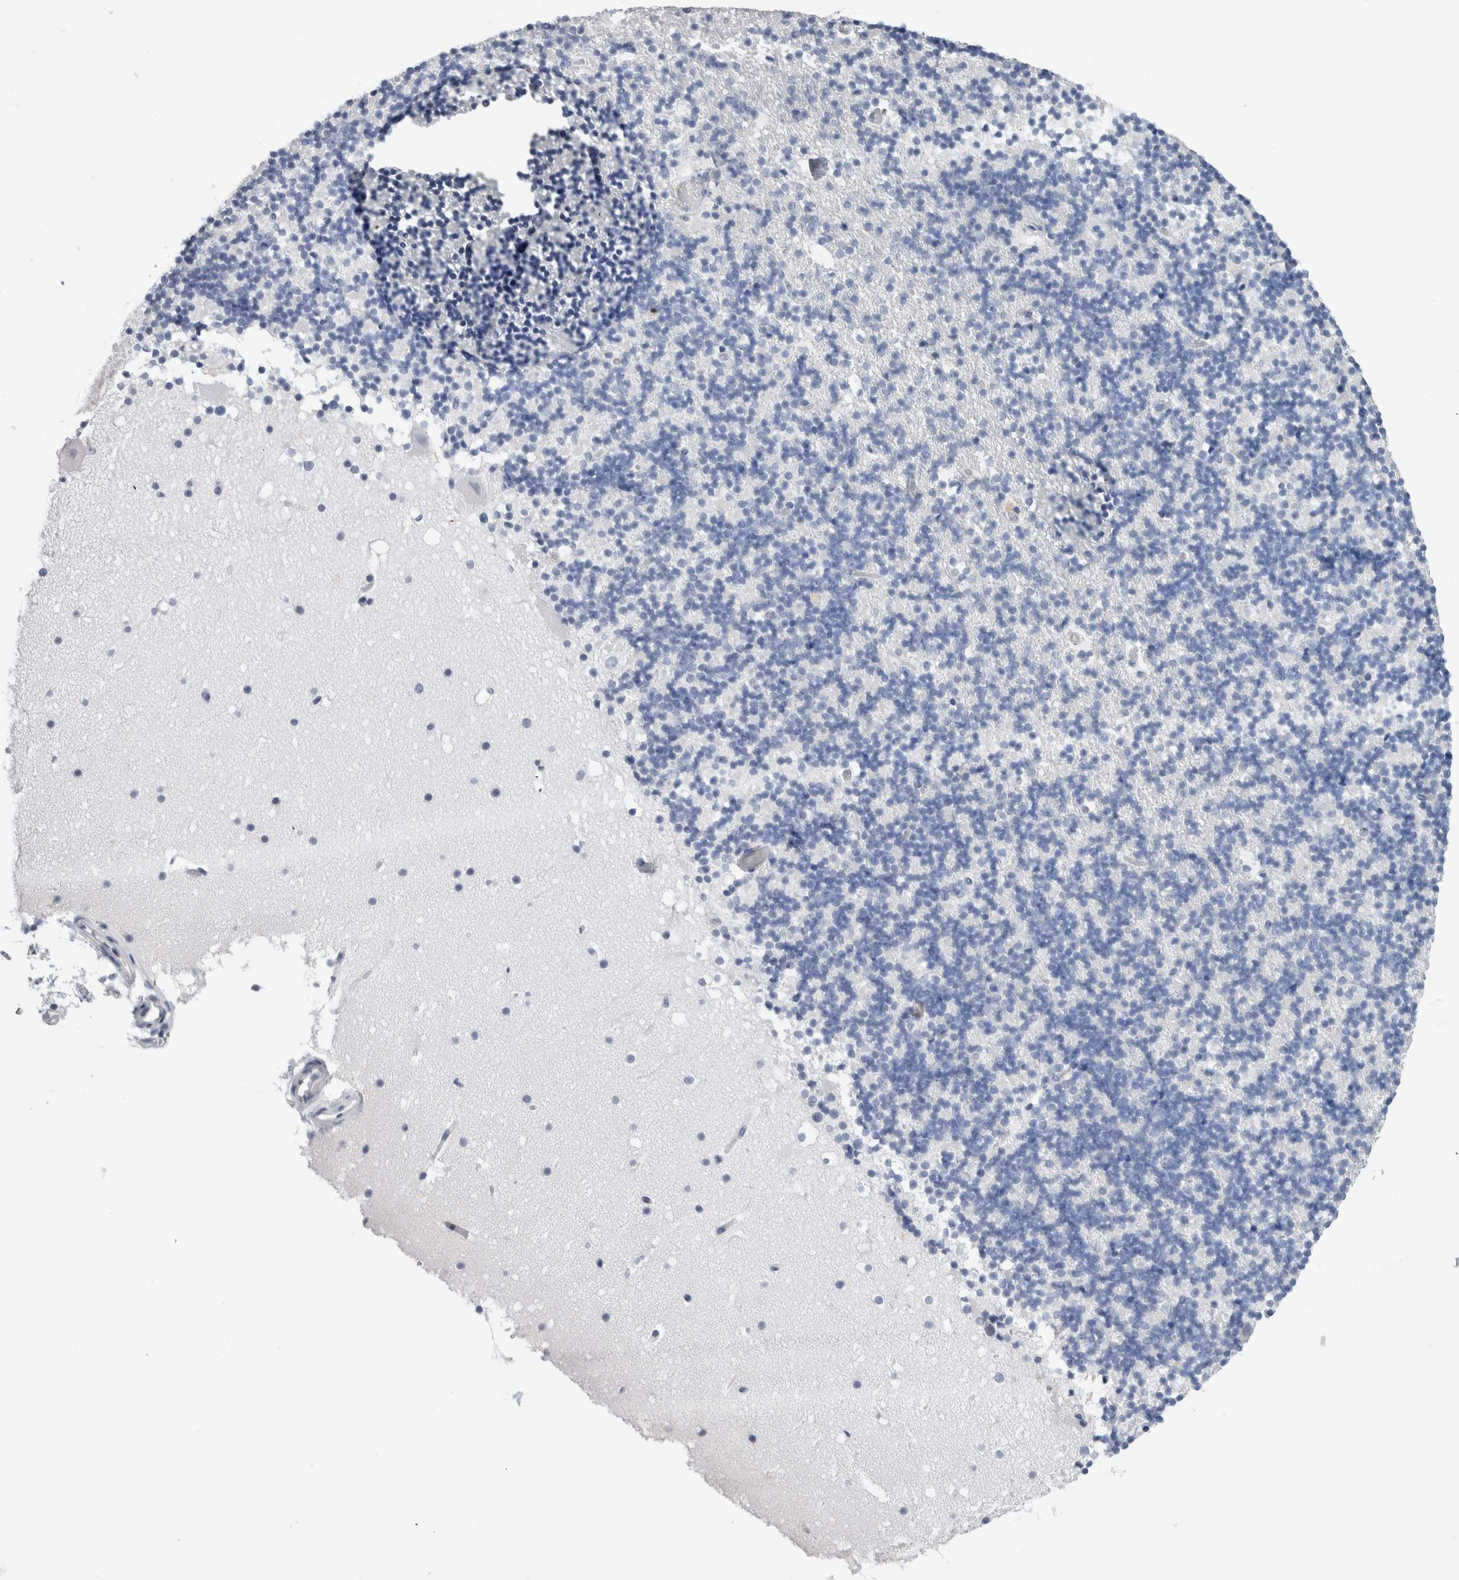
{"staining": {"intensity": "negative", "quantity": "none", "location": "none"}, "tissue": "cerebellum", "cell_type": "Cells in granular layer", "image_type": "normal", "snomed": [{"axis": "morphology", "description": "Normal tissue, NOS"}, {"axis": "topography", "description": "Cerebellum"}], "caption": "This is an immunohistochemistry (IHC) histopathology image of unremarkable cerebellum. There is no expression in cells in granular layer.", "gene": "S100A12", "patient": {"sex": "male", "age": 57}}